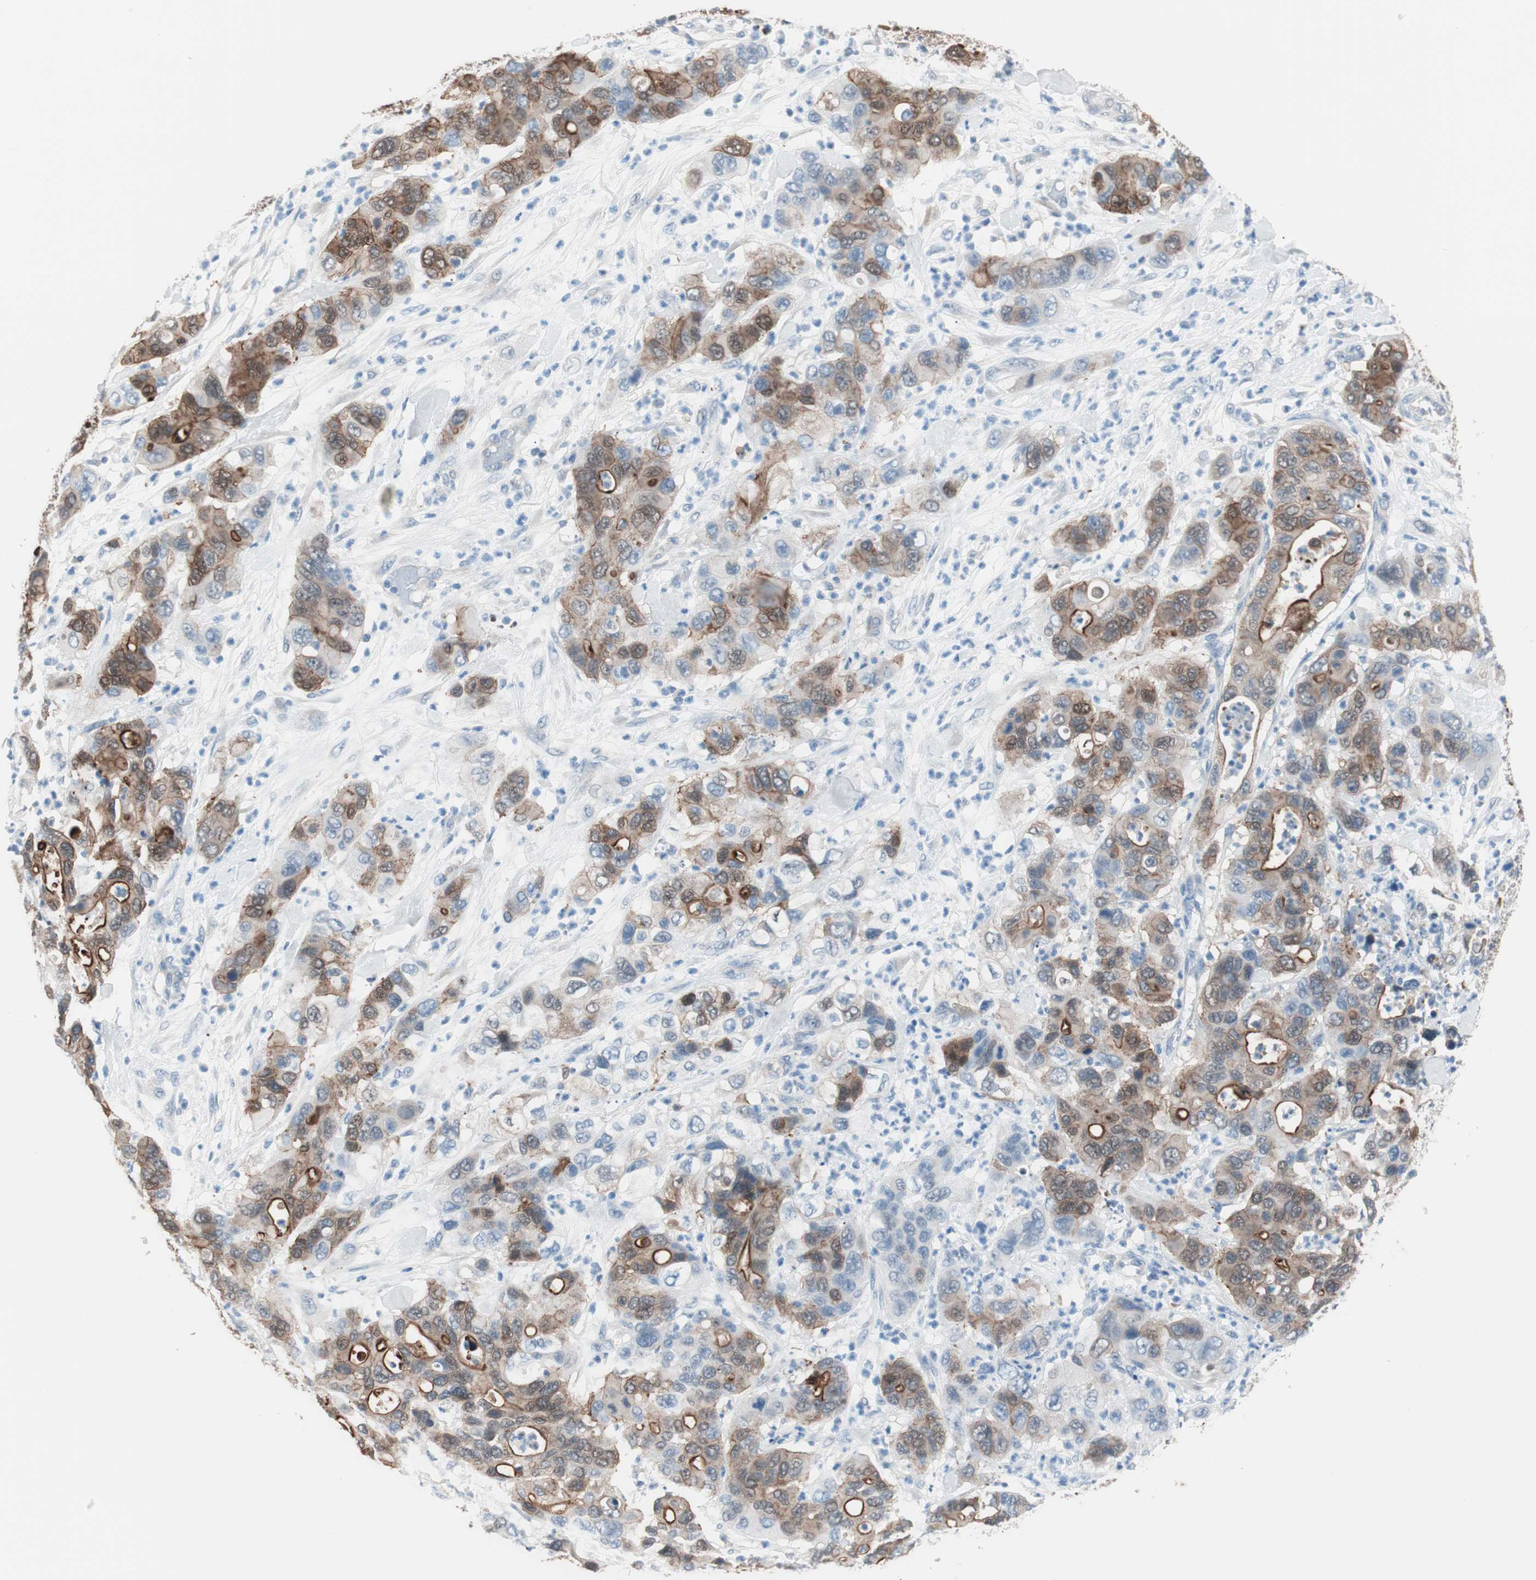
{"staining": {"intensity": "moderate", "quantity": ">75%", "location": "cytoplasmic/membranous"}, "tissue": "pancreatic cancer", "cell_type": "Tumor cells", "image_type": "cancer", "snomed": [{"axis": "morphology", "description": "Adenocarcinoma, NOS"}, {"axis": "topography", "description": "Pancreas"}], "caption": "Immunohistochemistry (DAB) staining of adenocarcinoma (pancreatic) exhibits moderate cytoplasmic/membranous protein positivity in about >75% of tumor cells. The staining was performed using DAB (3,3'-diaminobenzidine), with brown indicating positive protein expression. Nuclei are stained blue with hematoxylin.", "gene": "VIL1", "patient": {"sex": "female", "age": 71}}